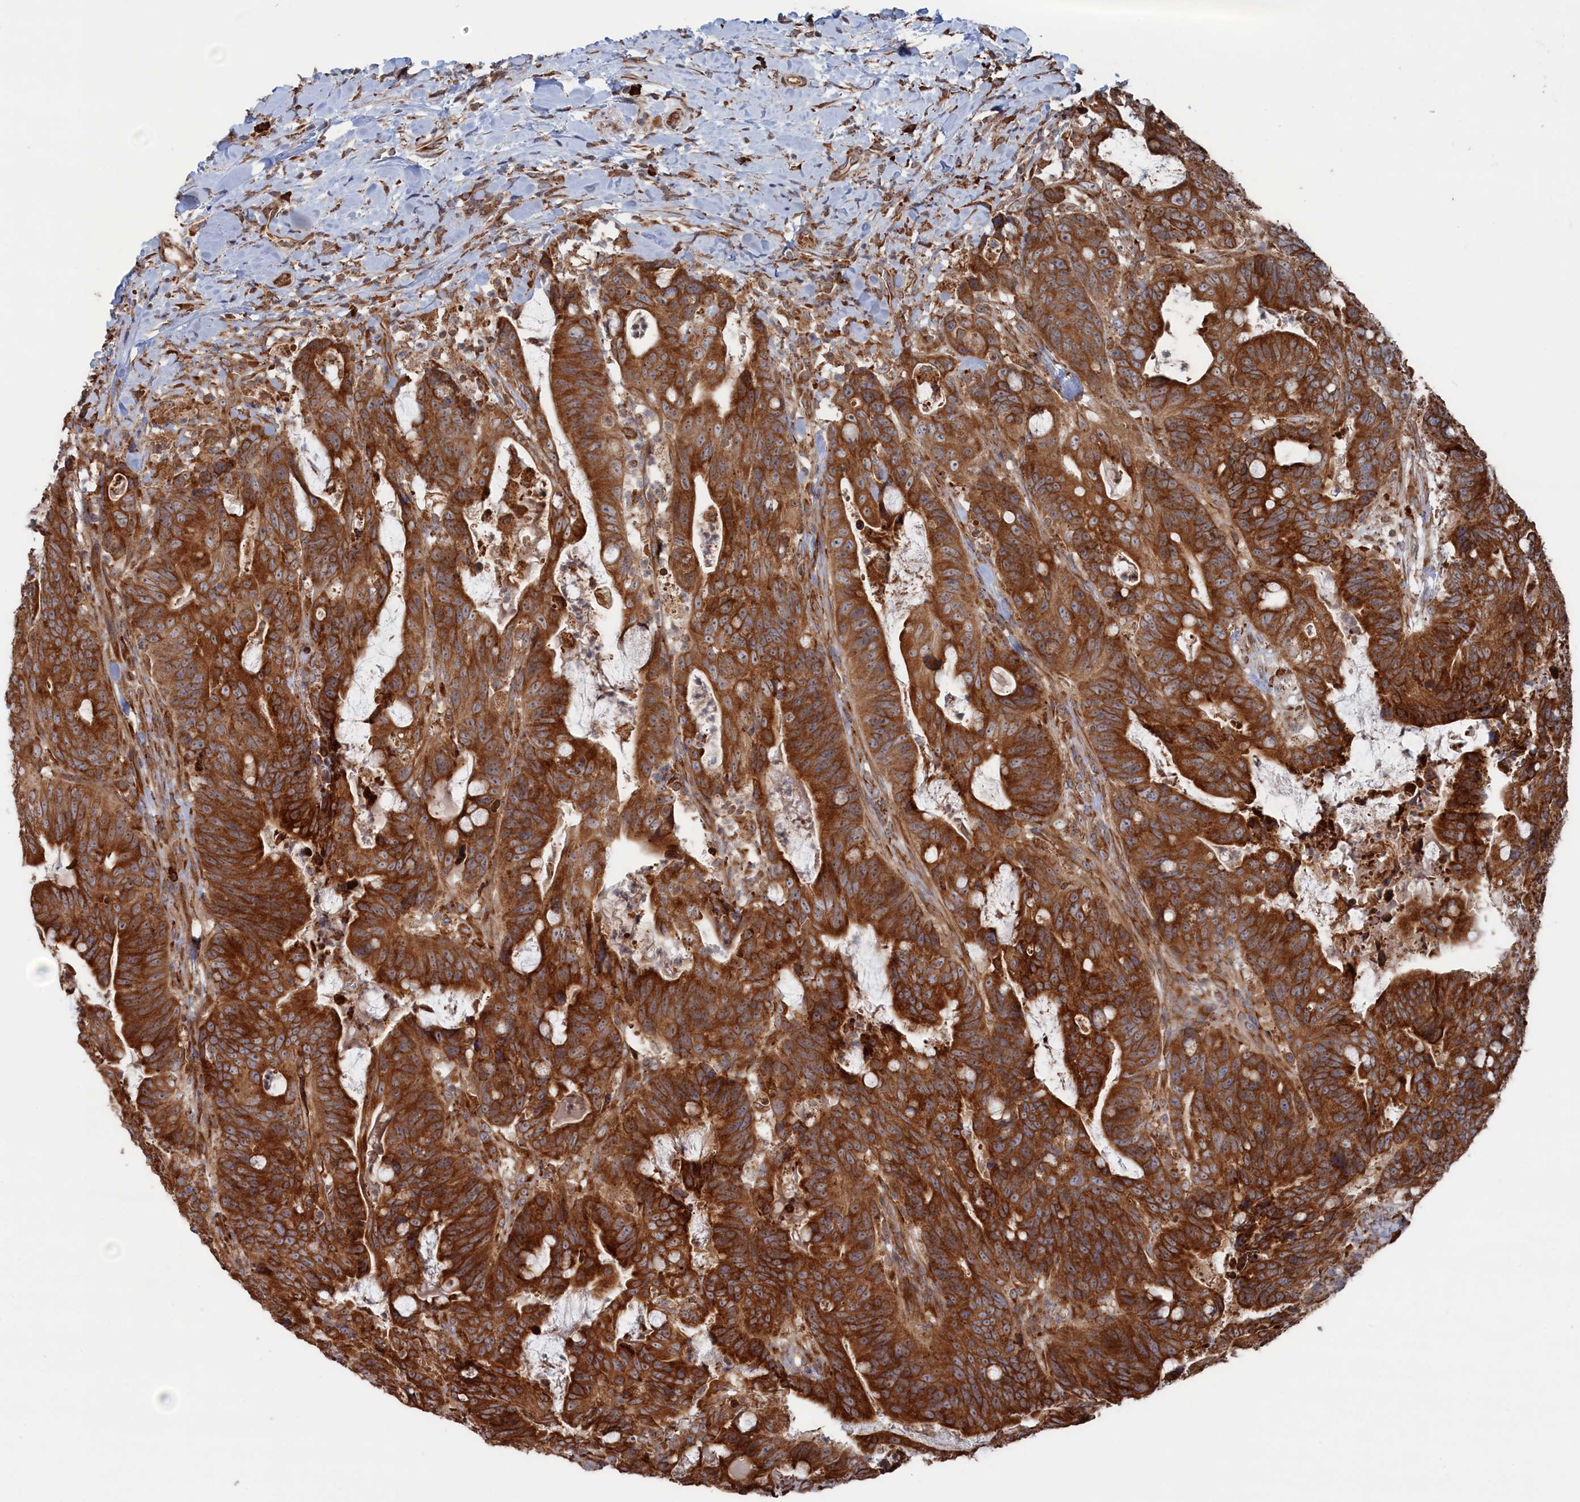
{"staining": {"intensity": "strong", "quantity": ">75%", "location": "cytoplasmic/membranous"}, "tissue": "colorectal cancer", "cell_type": "Tumor cells", "image_type": "cancer", "snomed": [{"axis": "morphology", "description": "Adenocarcinoma, NOS"}, {"axis": "topography", "description": "Colon"}], "caption": "Brown immunohistochemical staining in human colorectal adenocarcinoma shows strong cytoplasmic/membranous expression in about >75% of tumor cells.", "gene": "BPIFB6", "patient": {"sex": "female", "age": 82}}